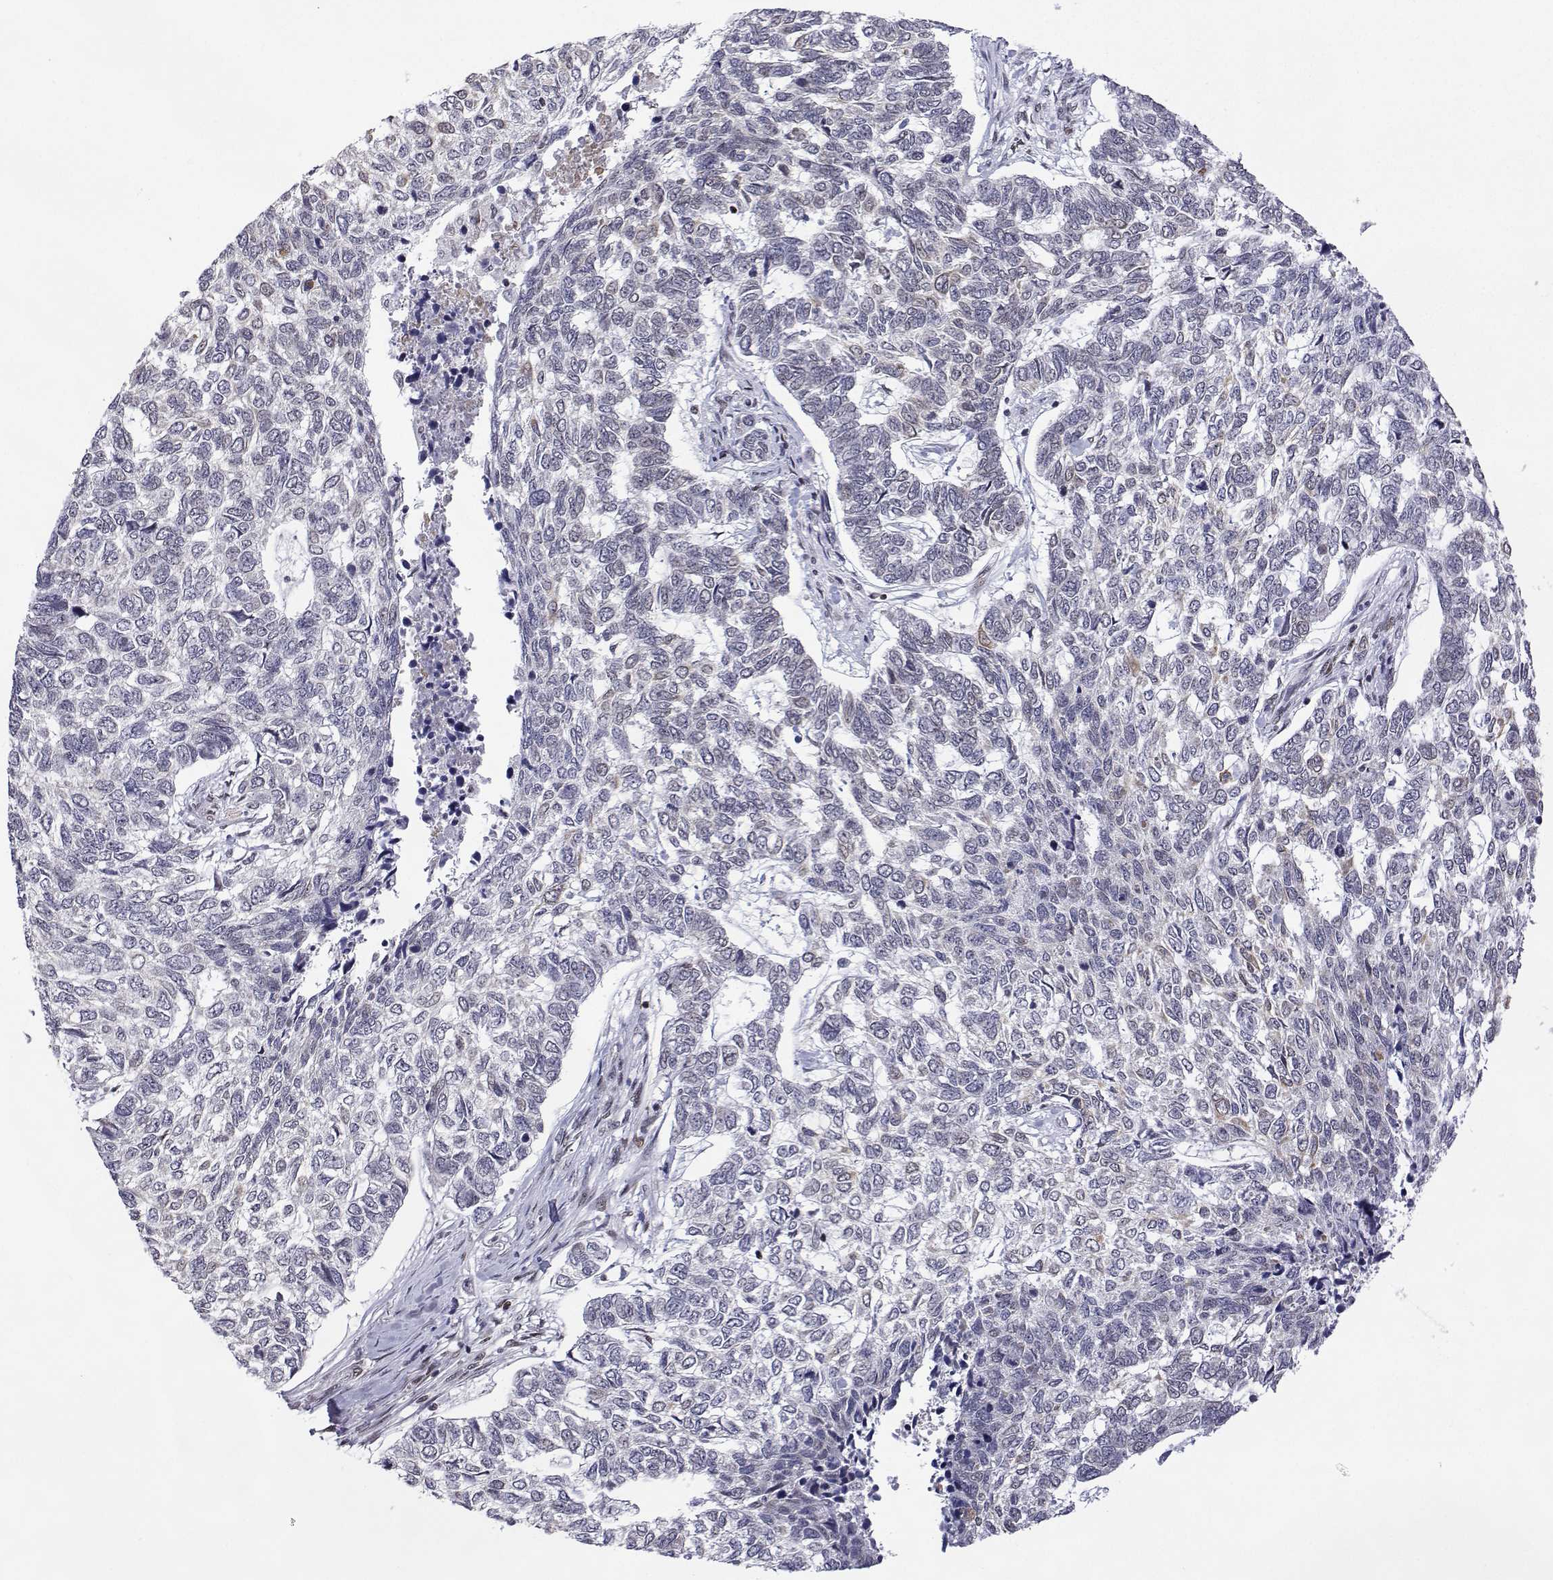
{"staining": {"intensity": "weak", "quantity": "<25%", "location": "nuclear"}, "tissue": "skin cancer", "cell_type": "Tumor cells", "image_type": "cancer", "snomed": [{"axis": "morphology", "description": "Basal cell carcinoma"}, {"axis": "topography", "description": "Skin"}], "caption": "DAB immunohistochemical staining of human skin basal cell carcinoma displays no significant expression in tumor cells.", "gene": "XPC", "patient": {"sex": "female", "age": 65}}